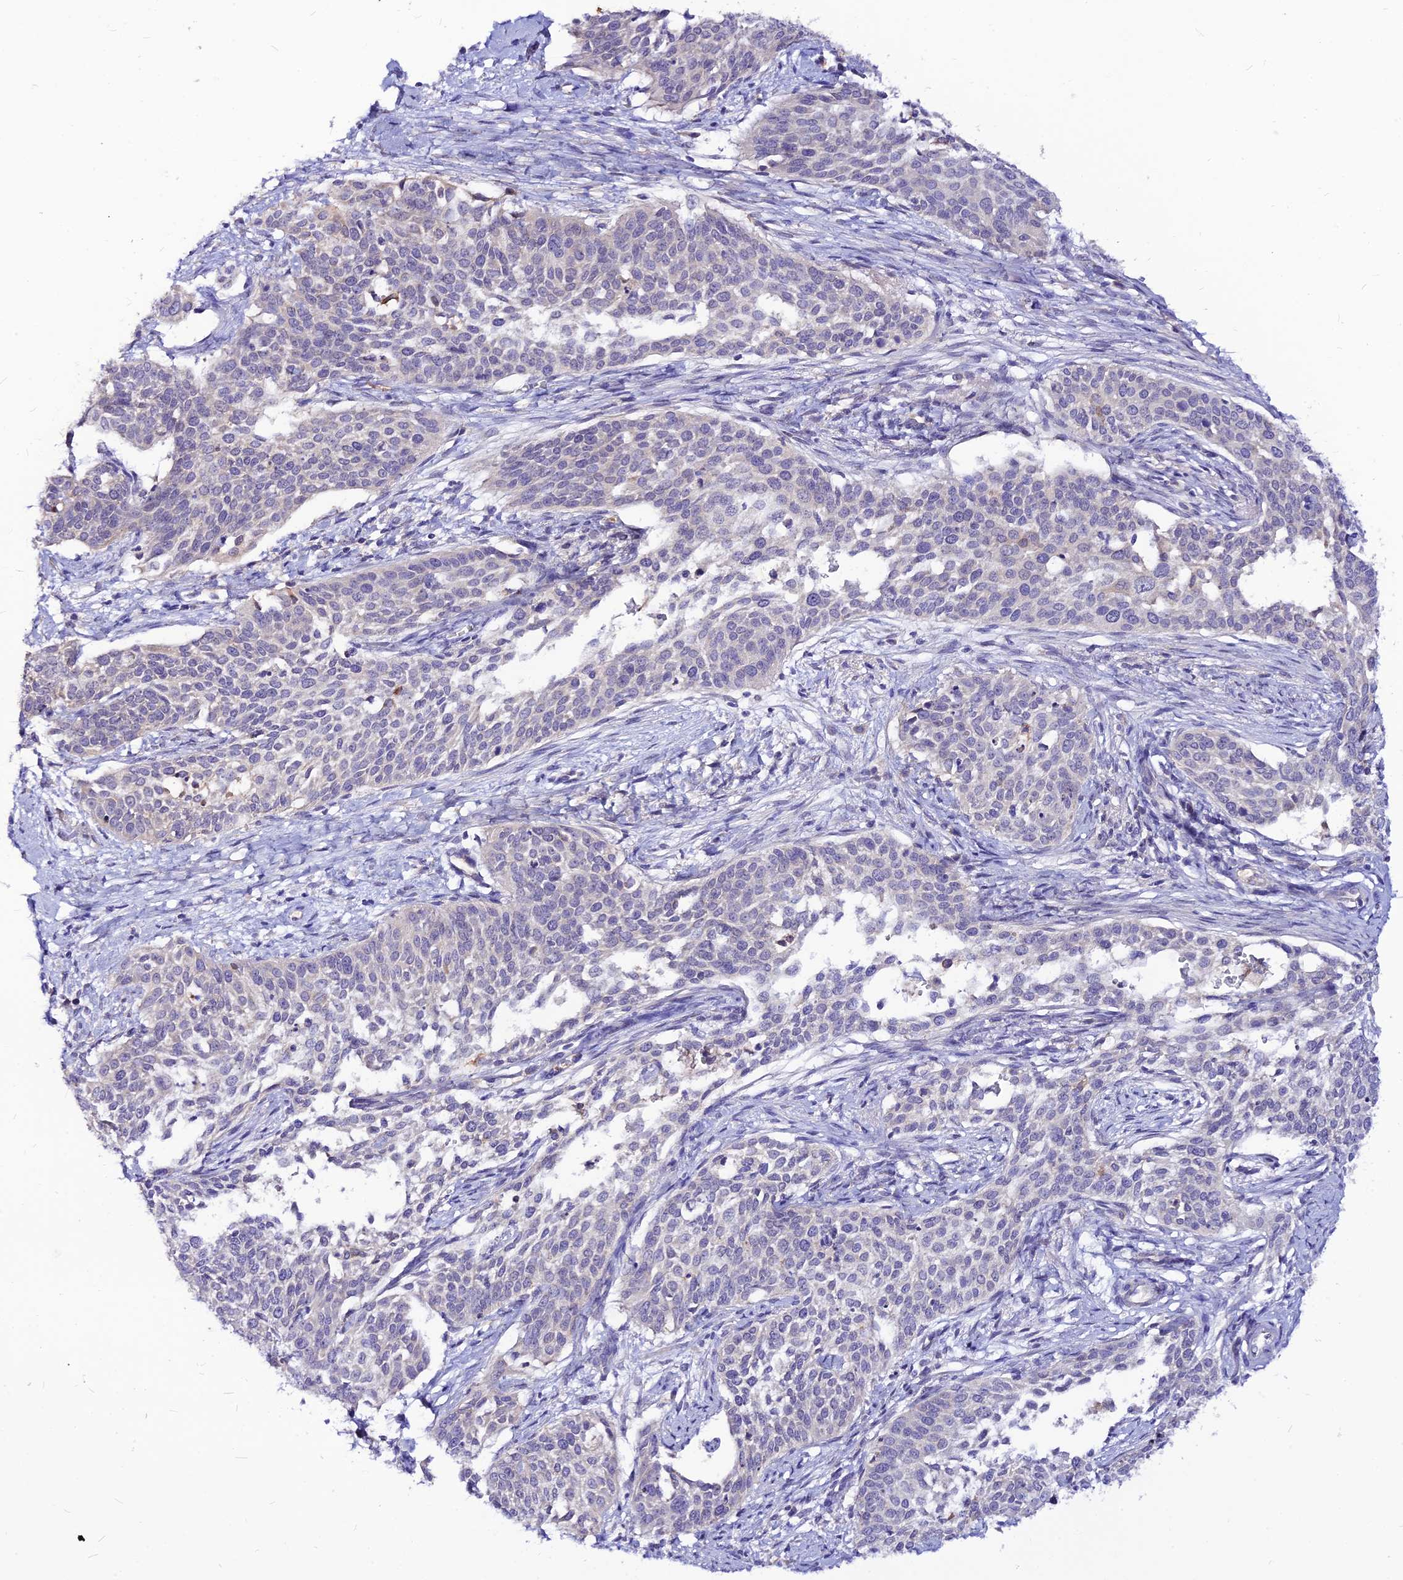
{"staining": {"intensity": "moderate", "quantity": "<25%", "location": "cytoplasmic/membranous"}, "tissue": "cervical cancer", "cell_type": "Tumor cells", "image_type": "cancer", "snomed": [{"axis": "morphology", "description": "Squamous cell carcinoma, NOS"}, {"axis": "topography", "description": "Cervix"}], "caption": "Immunohistochemical staining of squamous cell carcinoma (cervical) shows moderate cytoplasmic/membranous protein staining in approximately <25% of tumor cells.", "gene": "CZIB", "patient": {"sex": "female", "age": 44}}